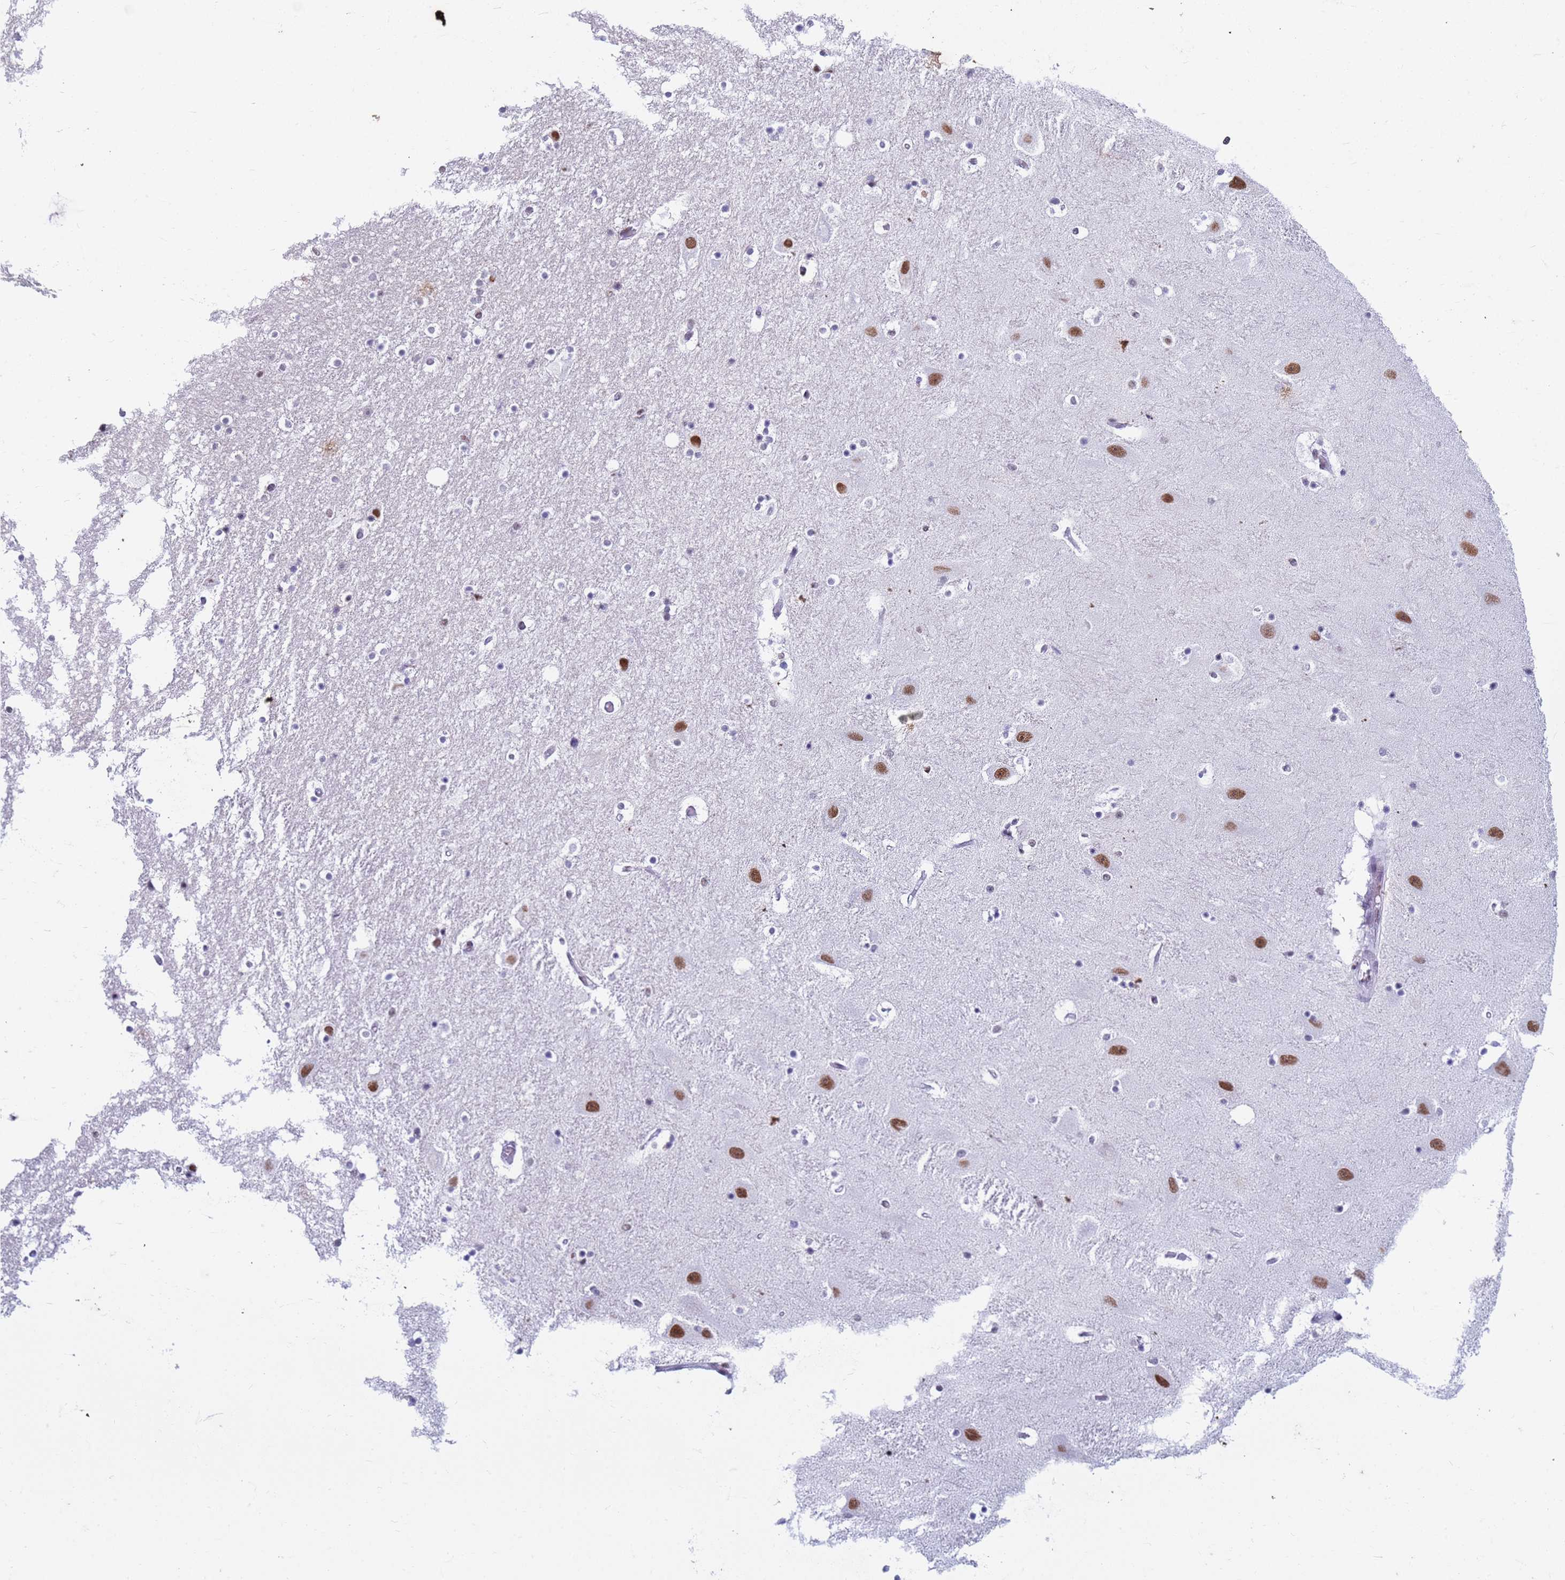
{"staining": {"intensity": "weak", "quantity": "<25%", "location": "nuclear"}, "tissue": "hippocampus", "cell_type": "Glial cells", "image_type": "normal", "snomed": [{"axis": "morphology", "description": "Normal tissue, NOS"}, {"axis": "topography", "description": "Hippocampus"}], "caption": "DAB immunohistochemical staining of benign human hippocampus reveals no significant staining in glial cells.", "gene": "FAM170B", "patient": {"sex": "female", "age": 52}}